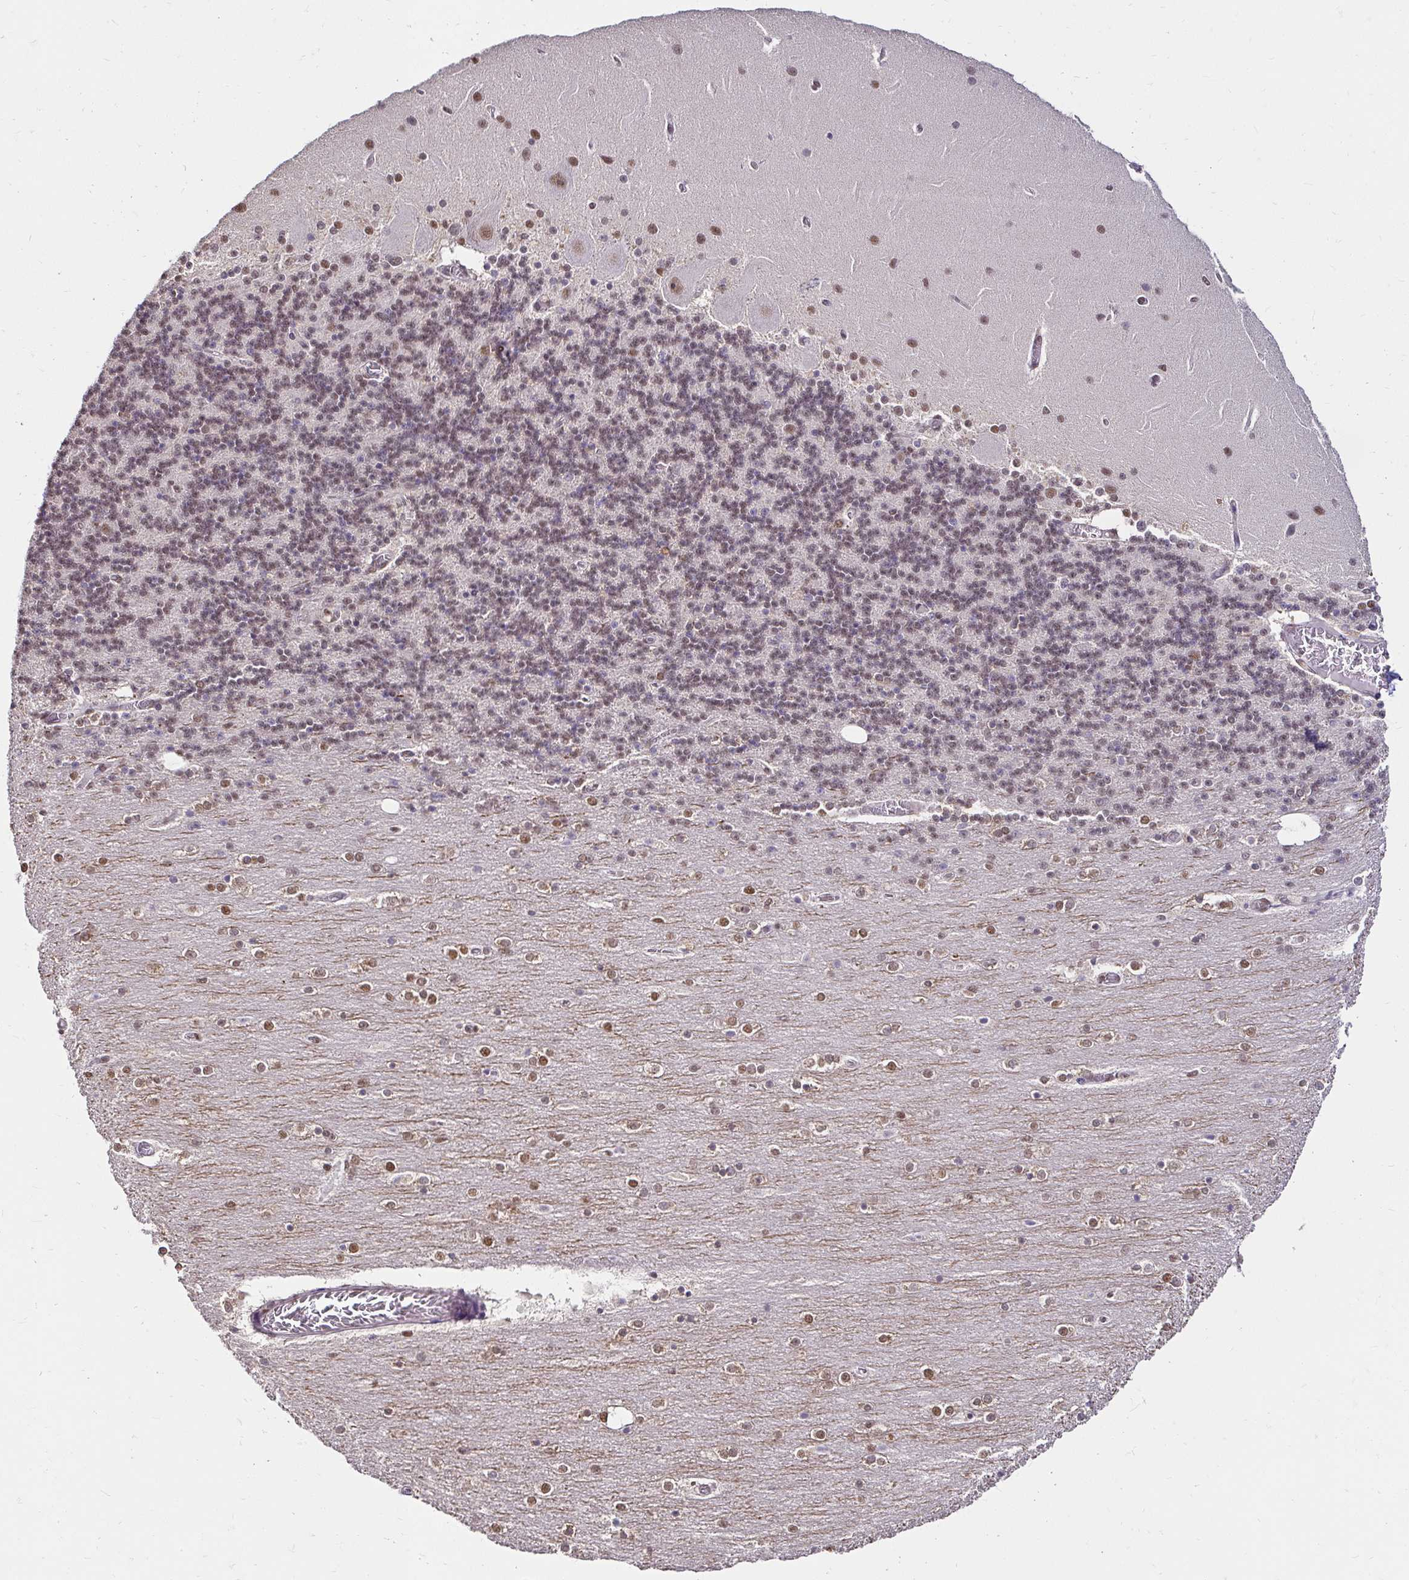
{"staining": {"intensity": "moderate", "quantity": "25%-75%", "location": "nuclear"}, "tissue": "cerebellum", "cell_type": "Cells in granular layer", "image_type": "normal", "snomed": [{"axis": "morphology", "description": "Normal tissue, NOS"}, {"axis": "topography", "description": "Cerebellum"}], "caption": "Immunohistochemical staining of unremarkable human cerebellum demonstrates 25%-75% levels of moderate nuclear protein expression in approximately 25%-75% of cells in granular layer.", "gene": "RIMS4", "patient": {"sex": "female", "age": 54}}